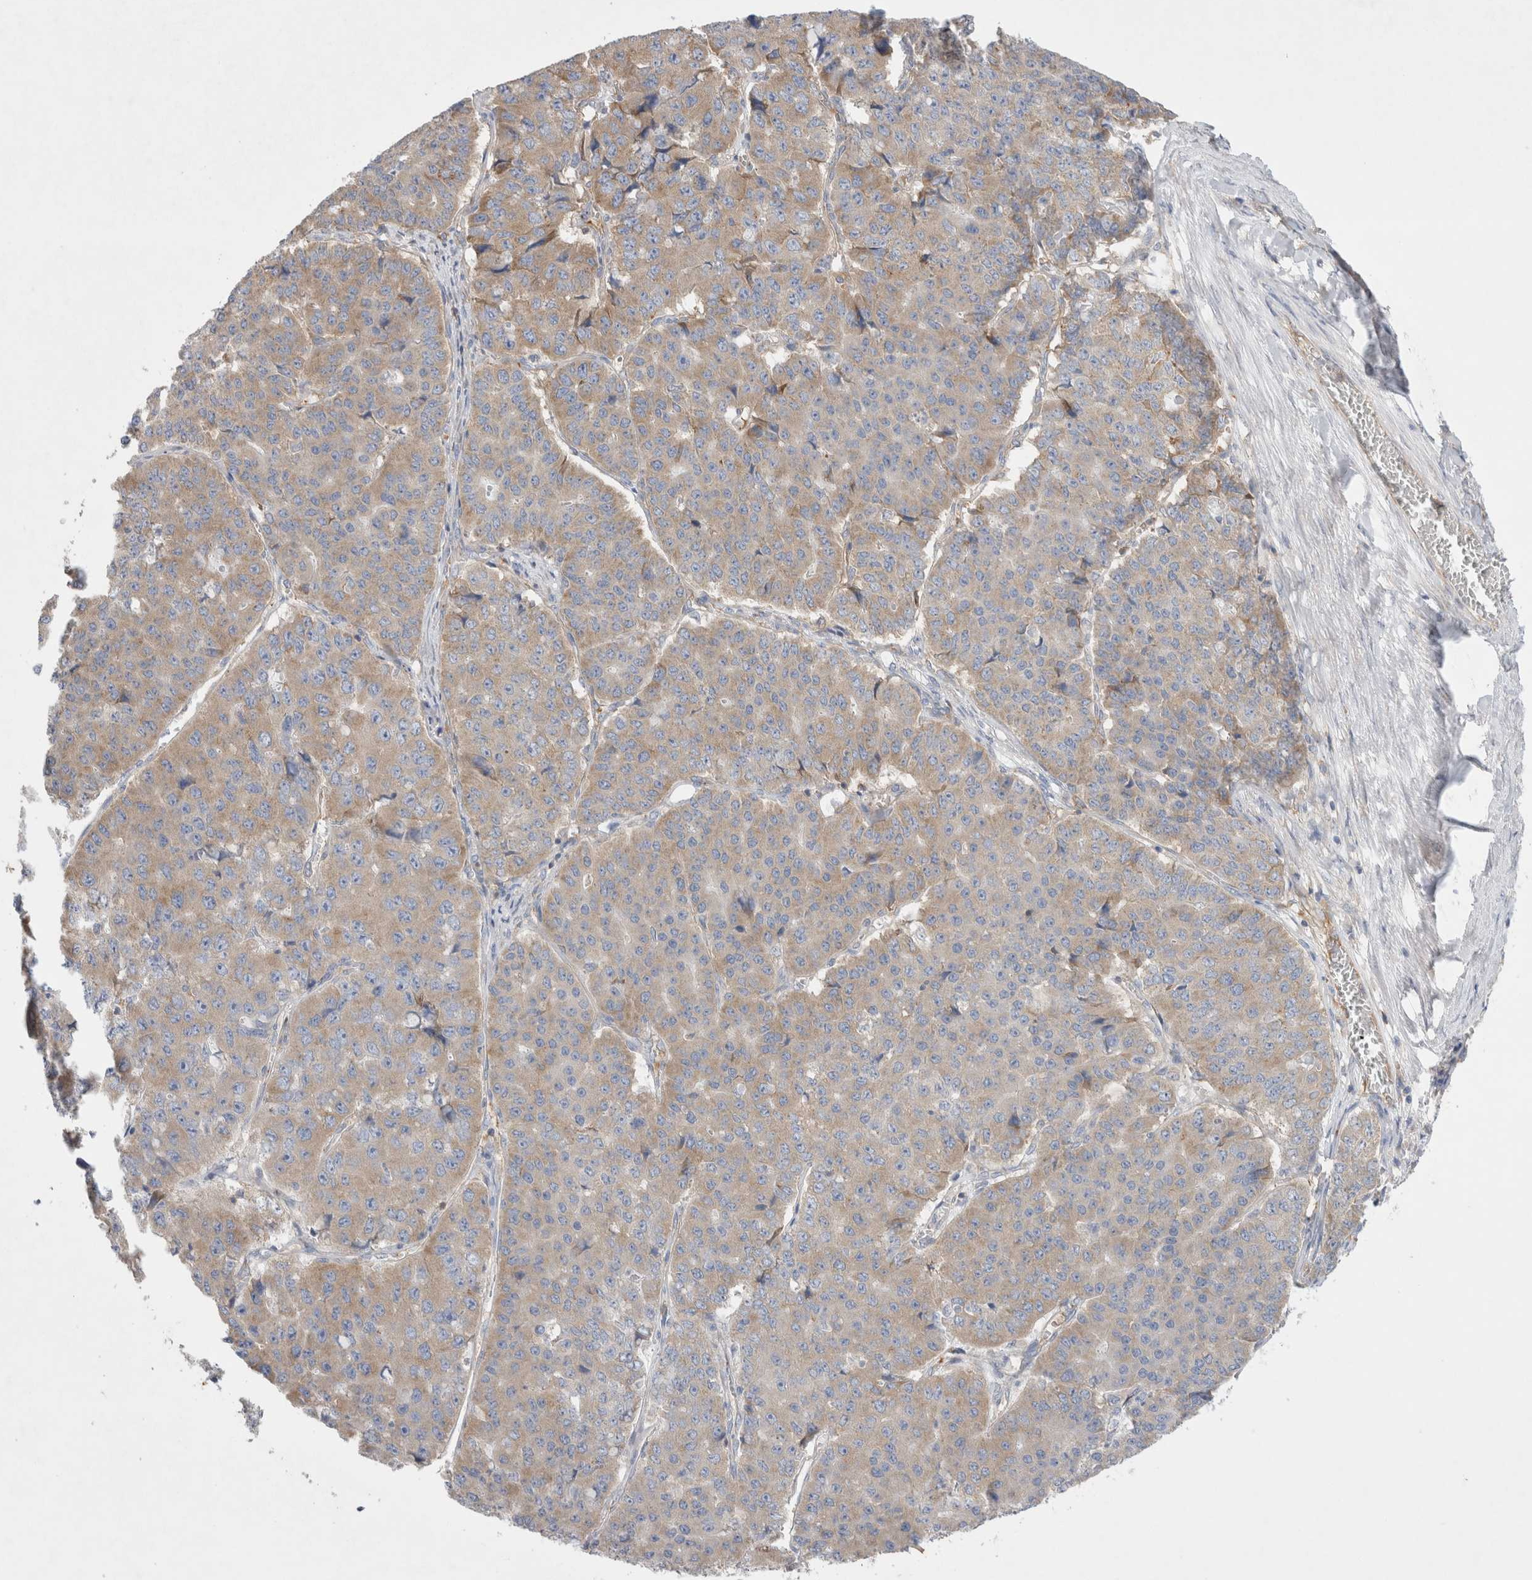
{"staining": {"intensity": "weak", "quantity": ">75%", "location": "cytoplasmic/membranous"}, "tissue": "pancreatic cancer", "cell_type": "Tumor cells", "image_type": "cancer", "snomed": [{"axis": "morphology", "description": "Adenocarcinoma, NOS"}, {"axis": "topography", "description": "Pancreas"}], "caption": "Adenocarcinoma (pancreatic) stained for a protein (brown) exhibits weak cytoplasmic/membranous positive expression in about >75% of tumor cells.", "gene": "ZNF23", "patient": {"sex": "male", "age": 50}}